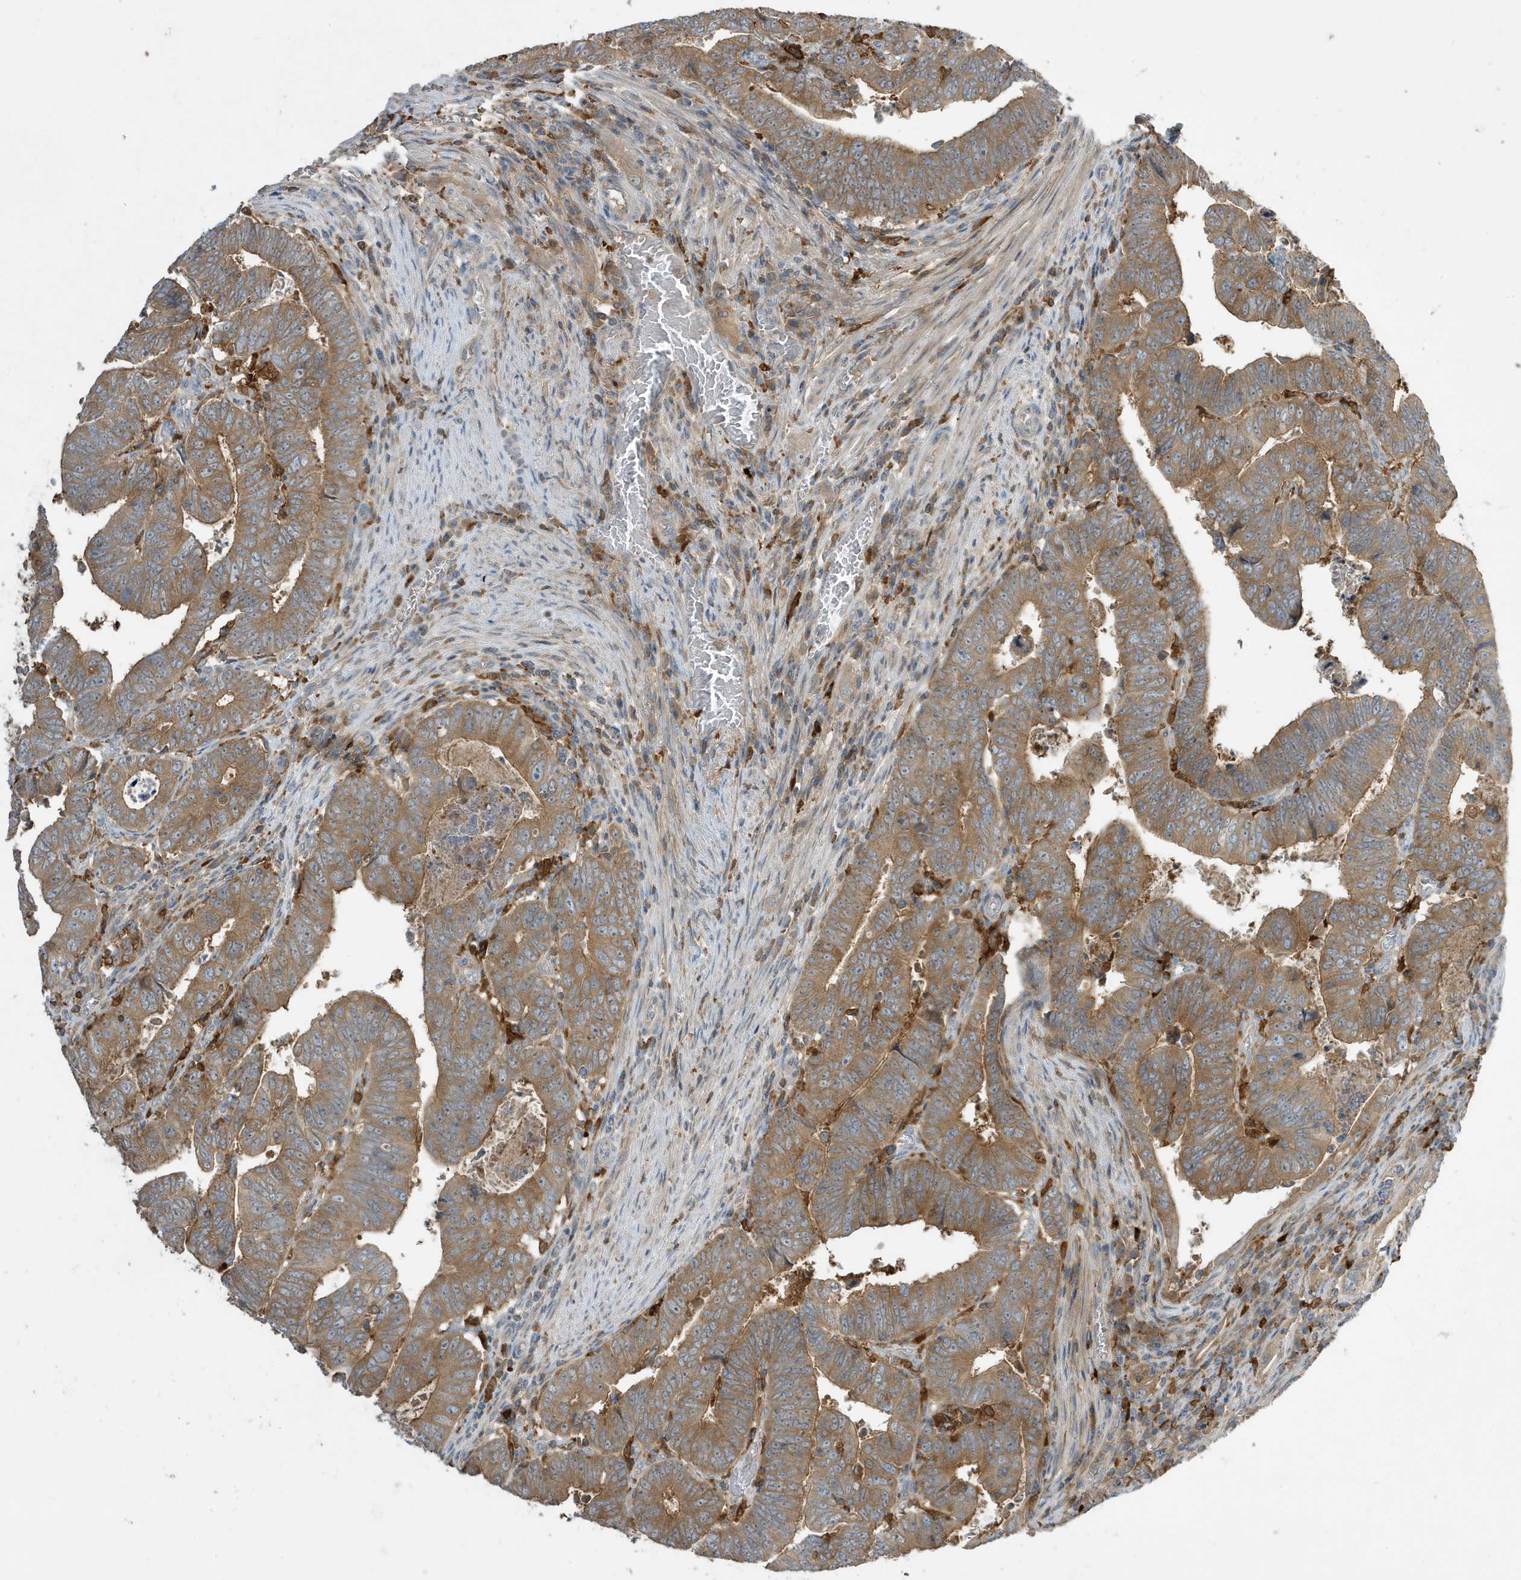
{"staining": {"intensity": "moderate", "quantity": ">75%", "location": "cytoplasmic/membranous"}, "tissue": "colorectal cancer", "cell_type": "Tumor cells", "image_type": "cancer", "snomed": [{"axis": "morphology", "description": "Normal tissue, NOS"}, {"axis": "morphology", "description": "Adenocarcinoma, NOS"}, {"axis": "topography", "description": "Rectum"}], "caption": "The histopathology image exhibits a brown stain indicating the presence of a protein in the cytoplasmic/membranous of tumor cells in adenocarcinoma (colorectal). (DAB IHC, brown staining for protein, blue staining for nuclei).", "gene": "ABTB1", "patient": {"sex": "female", "age": 65}}